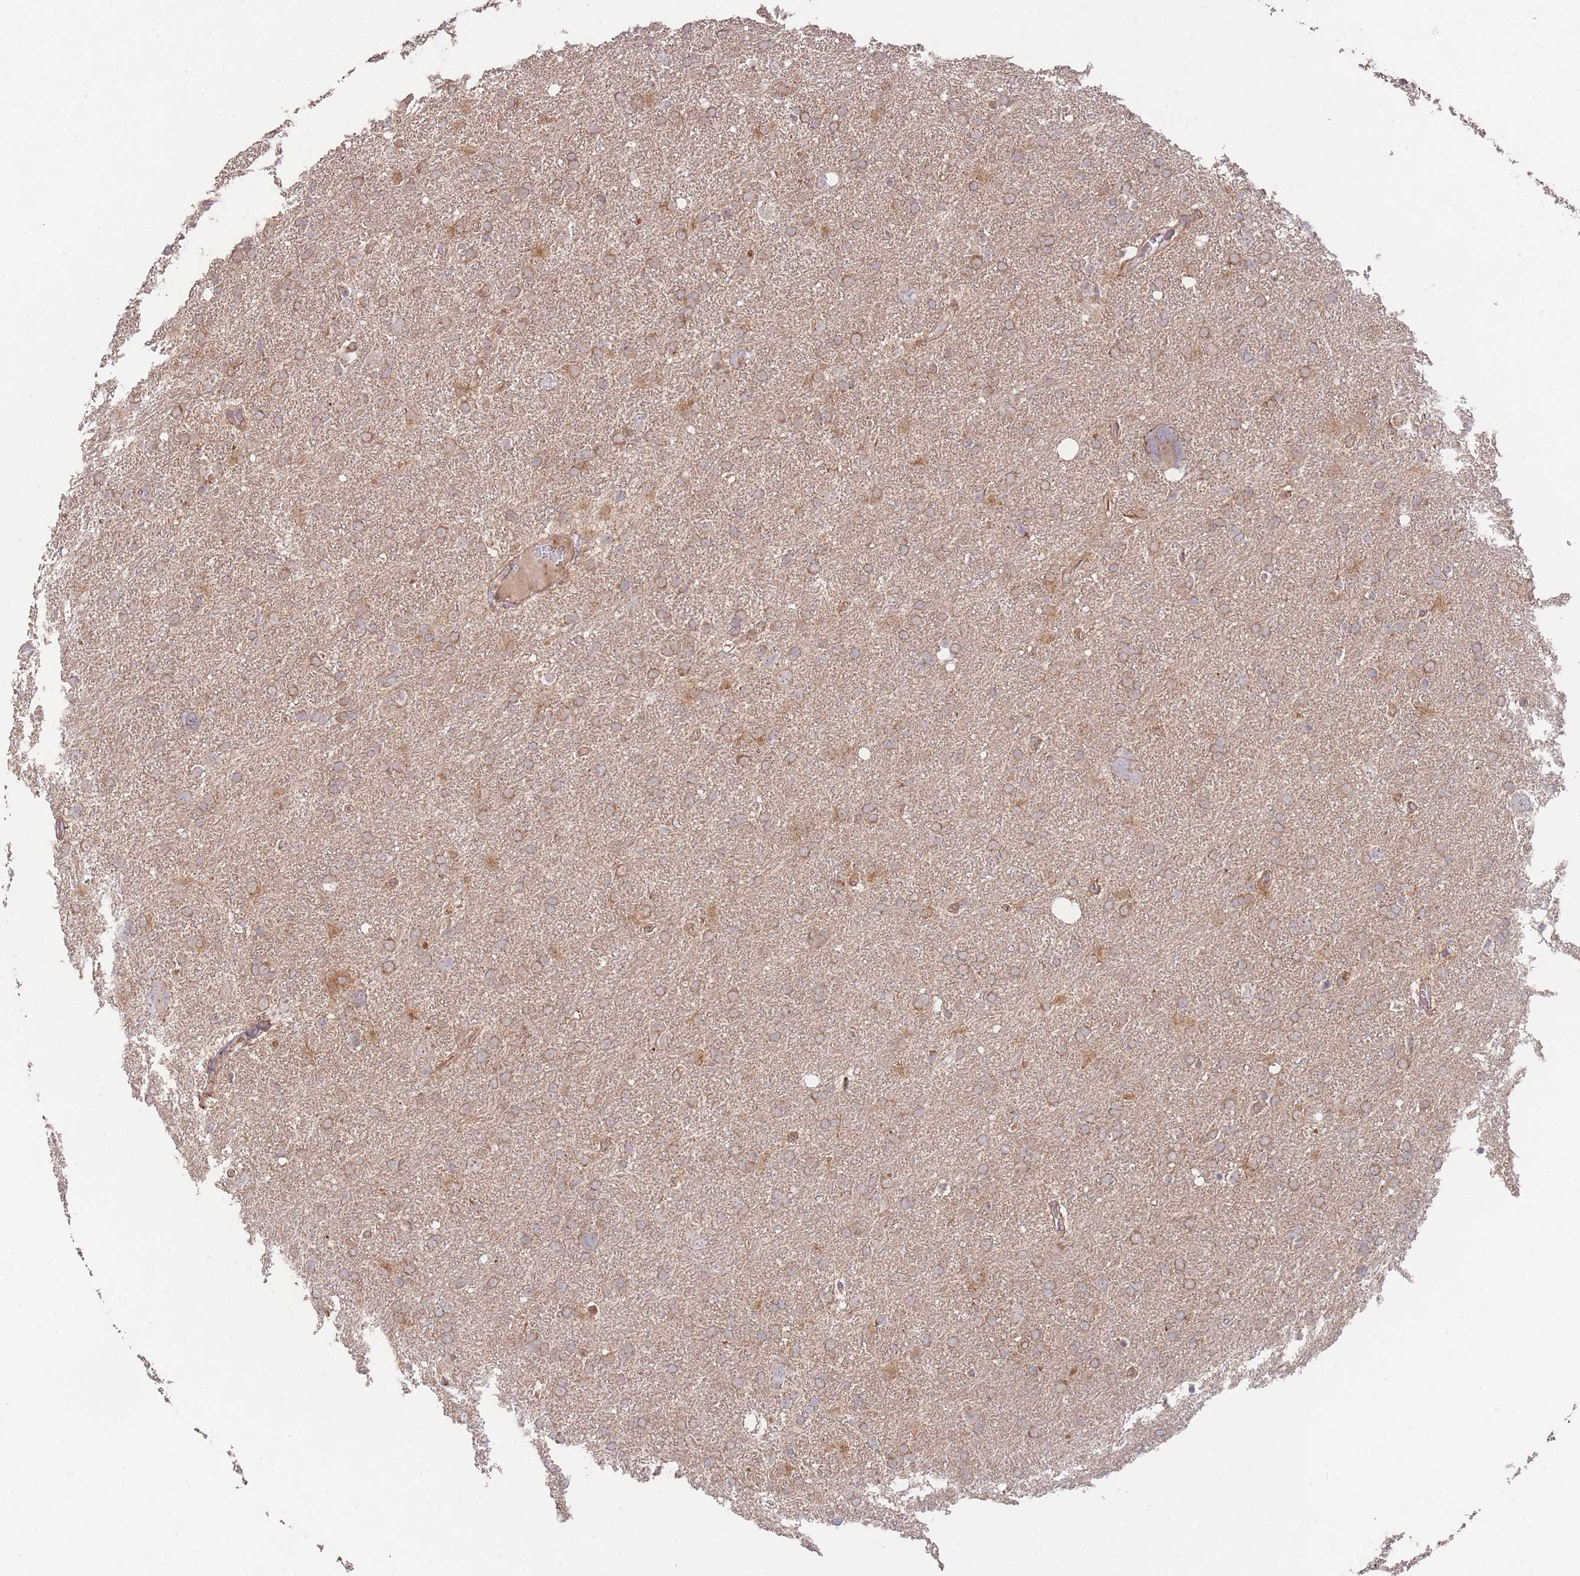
{"staining": {"intensity": "moderate", "quantity": ">75%", "location": "cytoplasmic/membranous"}, "tissue": "glioma", "cell_type": "Tumor cells", "image_type": "cancer", "snomed": [{"axis": "morphology", "description": "Glioma, malignant, High grade"}, {"axis": "topography", "description": "Brain"}], "caption": "Immunohistochemical staining of human malignant high-grade glioma shows medium levels of moderate cytoplasmic/membranous protein staining in about >75% of tumor cells.", "gene": "PXMP4", "patient": {"sex": "male", "age": 61}}